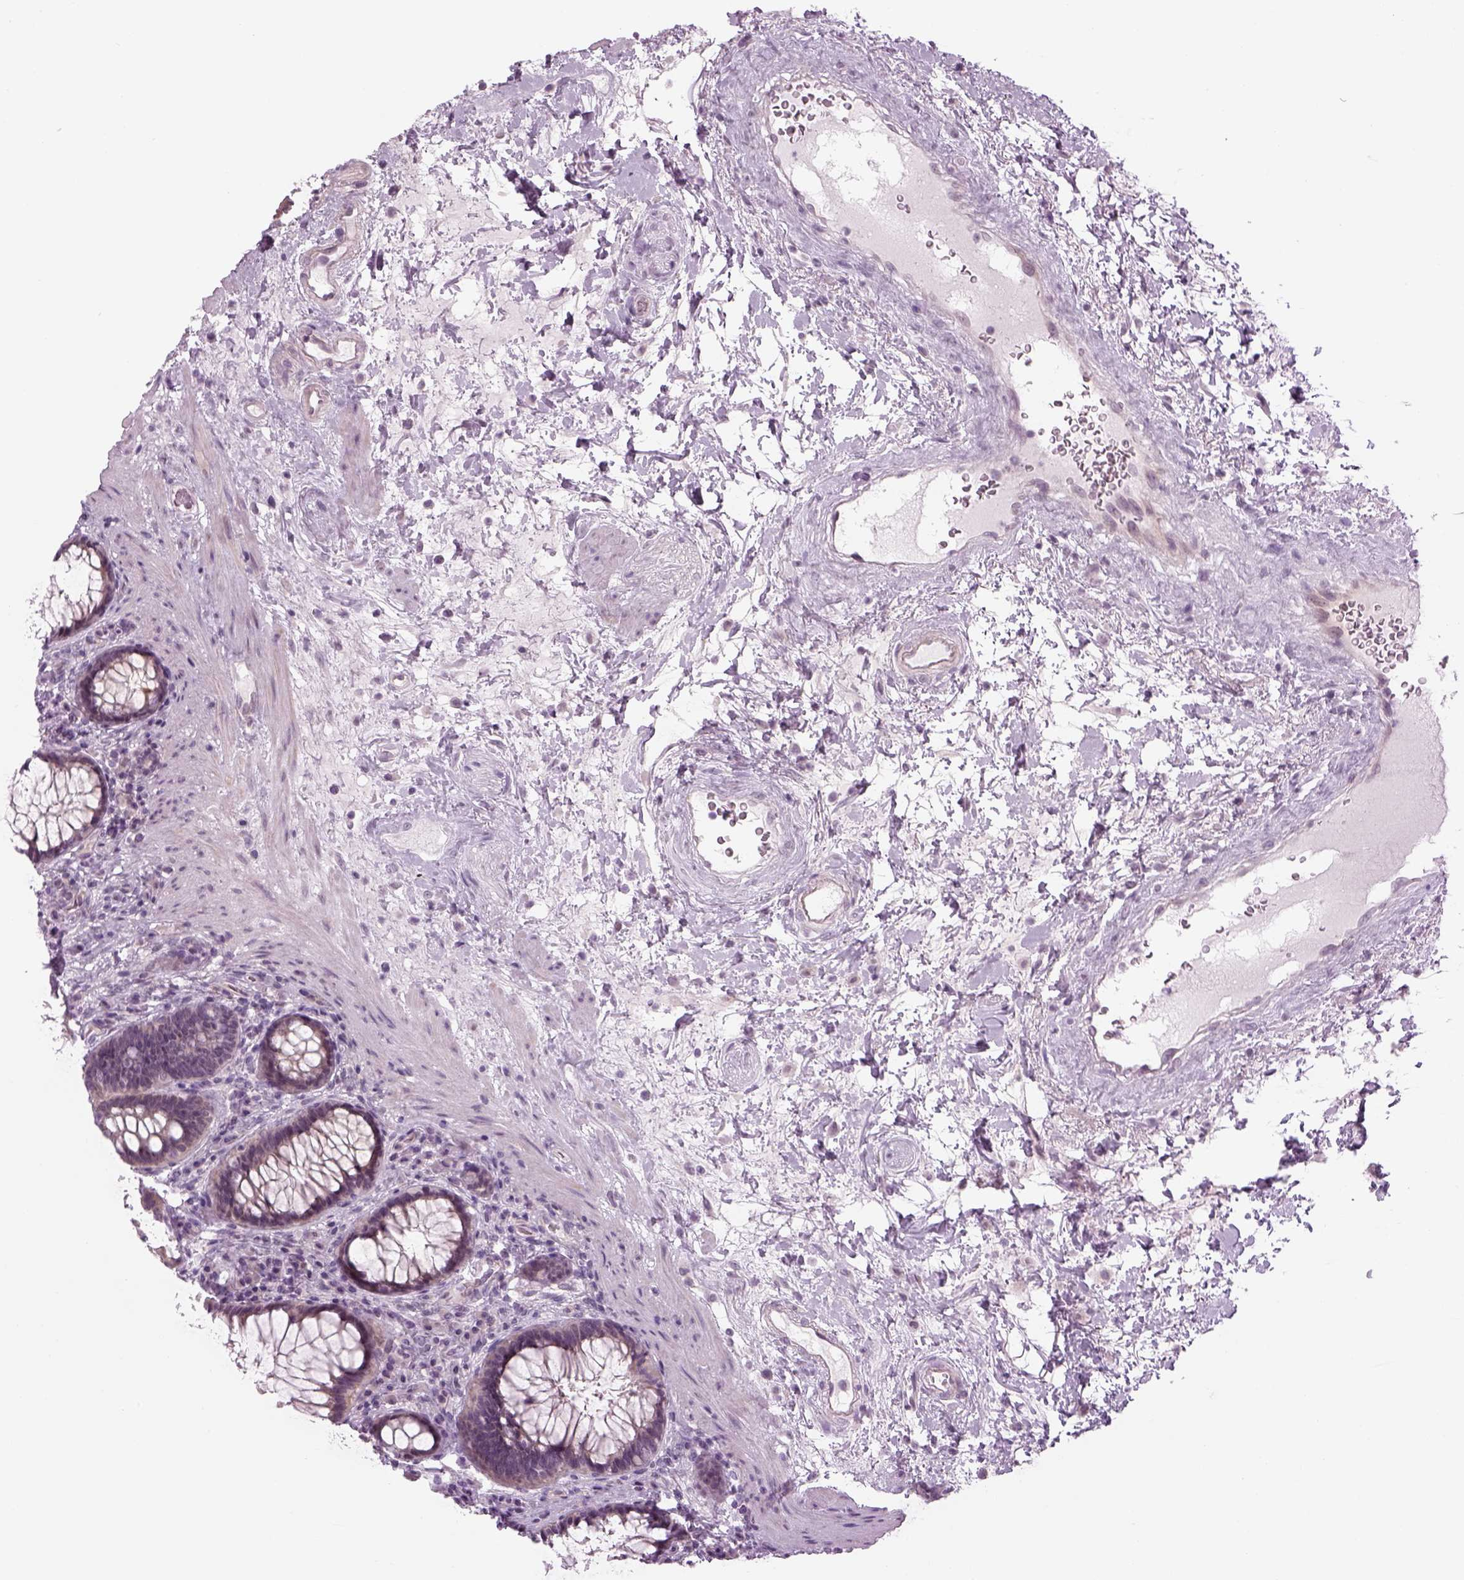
{"staining": {"intensity": "strong", "quantity": "<25%", "location": "cytoplasmic/membranous"}, "tissue": "rectum", "cell_type": "Glandular cells", "image_type": "normal", "snomed": [{"axis": "morphology", "description": "Normal tissue, NOS"}, {"axis": "topography", "description": "Rectum"}], "caption": "DAB (3,3'-diaminobenzidine) immunohistochemical staining of benign rectum exhibits strong cytoplasmic/membranous protein positivity in about <25% of glandular cells. (Brightfield microscopy of DAB IHC at high magnification).", "gene": "LRRIQ3", "patient": {"sex": "male", "age": 72}}